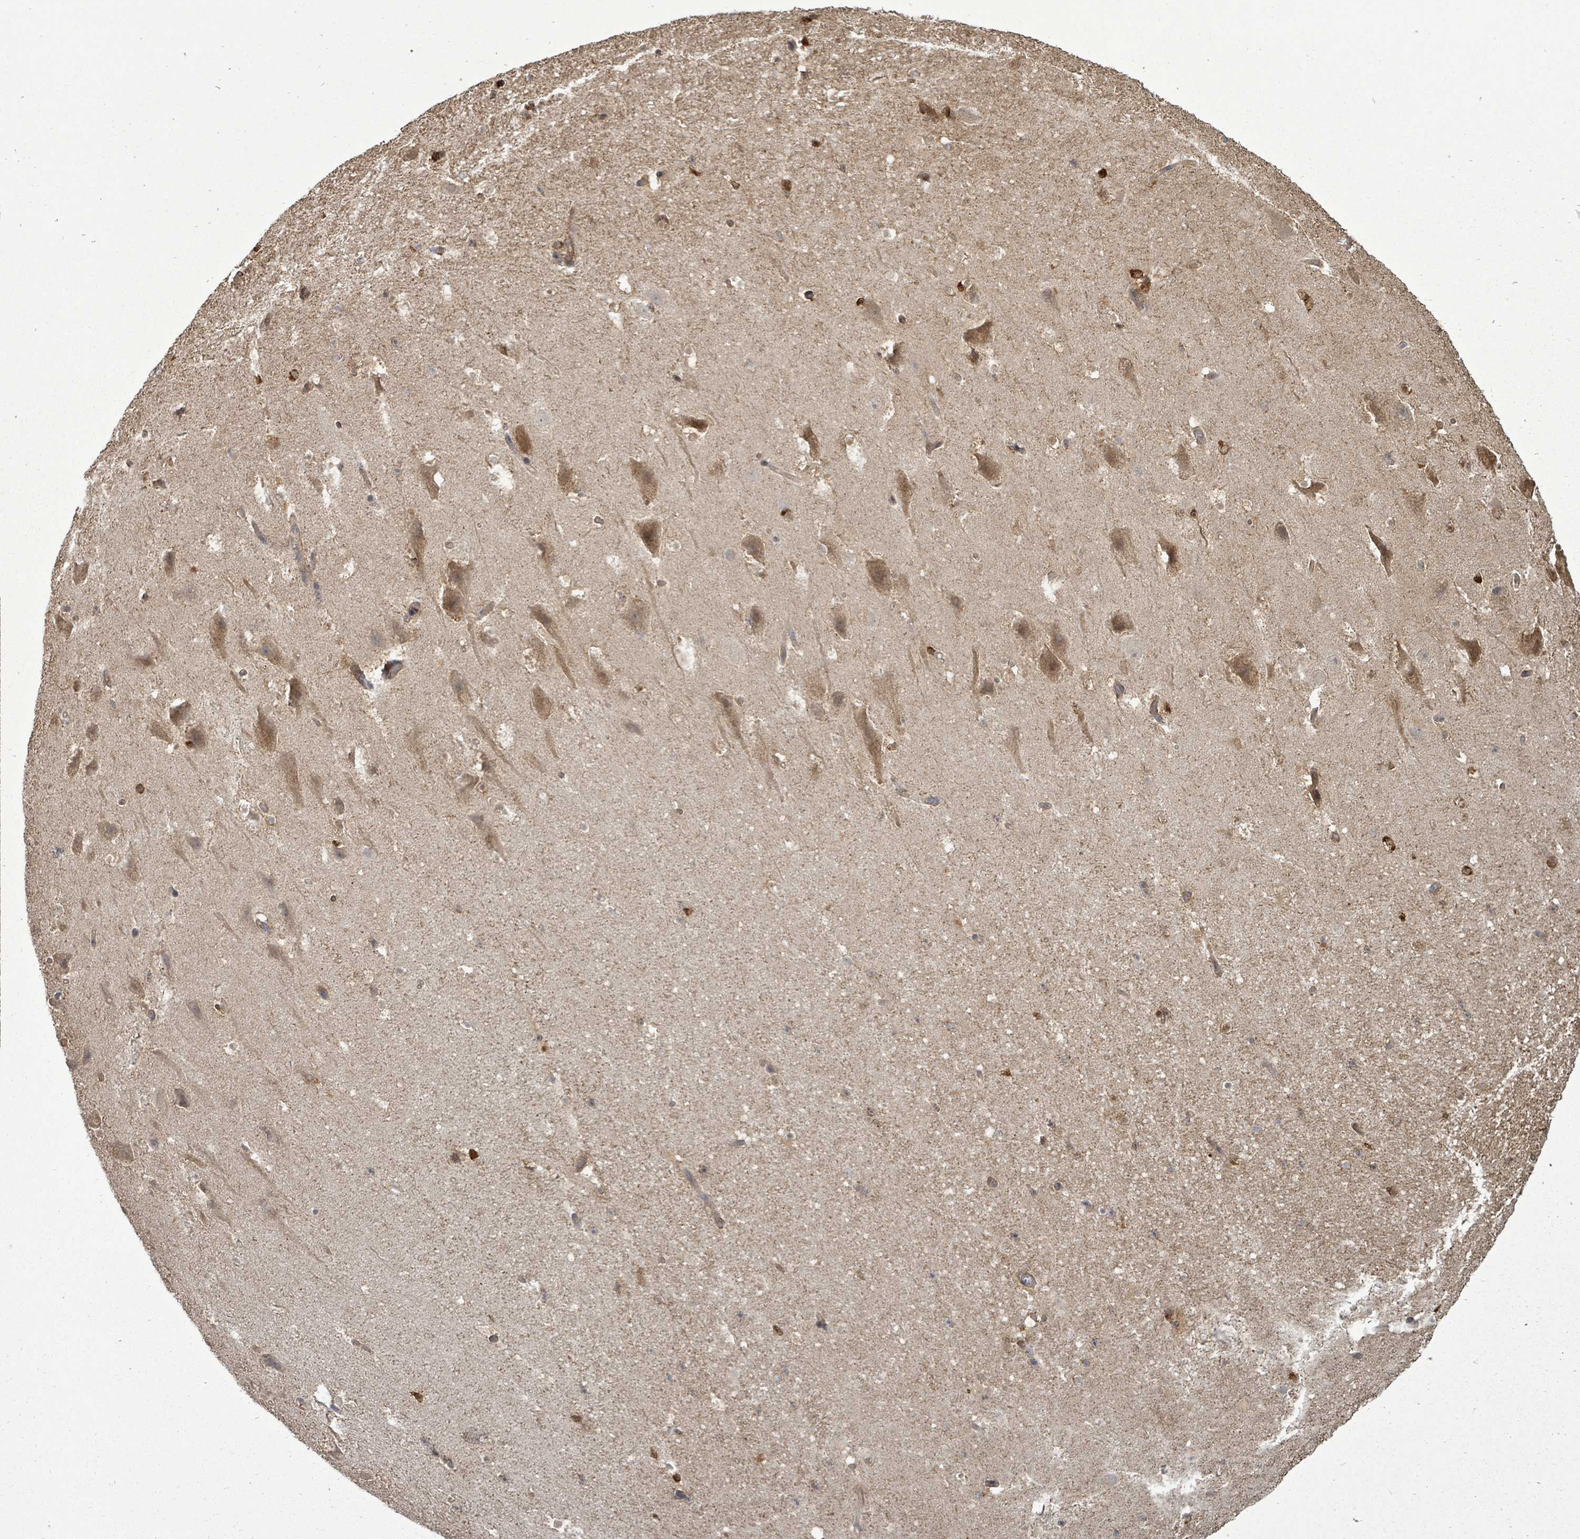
{"staining": {"intensity": "moderate", "quantity": "<25%", "location": "cytoplasmic/membranous,nuclear"}, "tissue": "hippocampus", "cell_type": "Glial cells", "image_type": "normal", "snomed": [{"axis": "morphology", "description": "Normal tissue, NOS"}, {"axis": "topography", "description": "Hippocampus"}], "caption": "Protein staining of unremarkable hippocampus displays moderate cytoplasmic/membranous,nuclear expression in approximately <25% of glial cells.", "gene": "EIF3CL", "patient": {"sex": "male", "age": 37}}